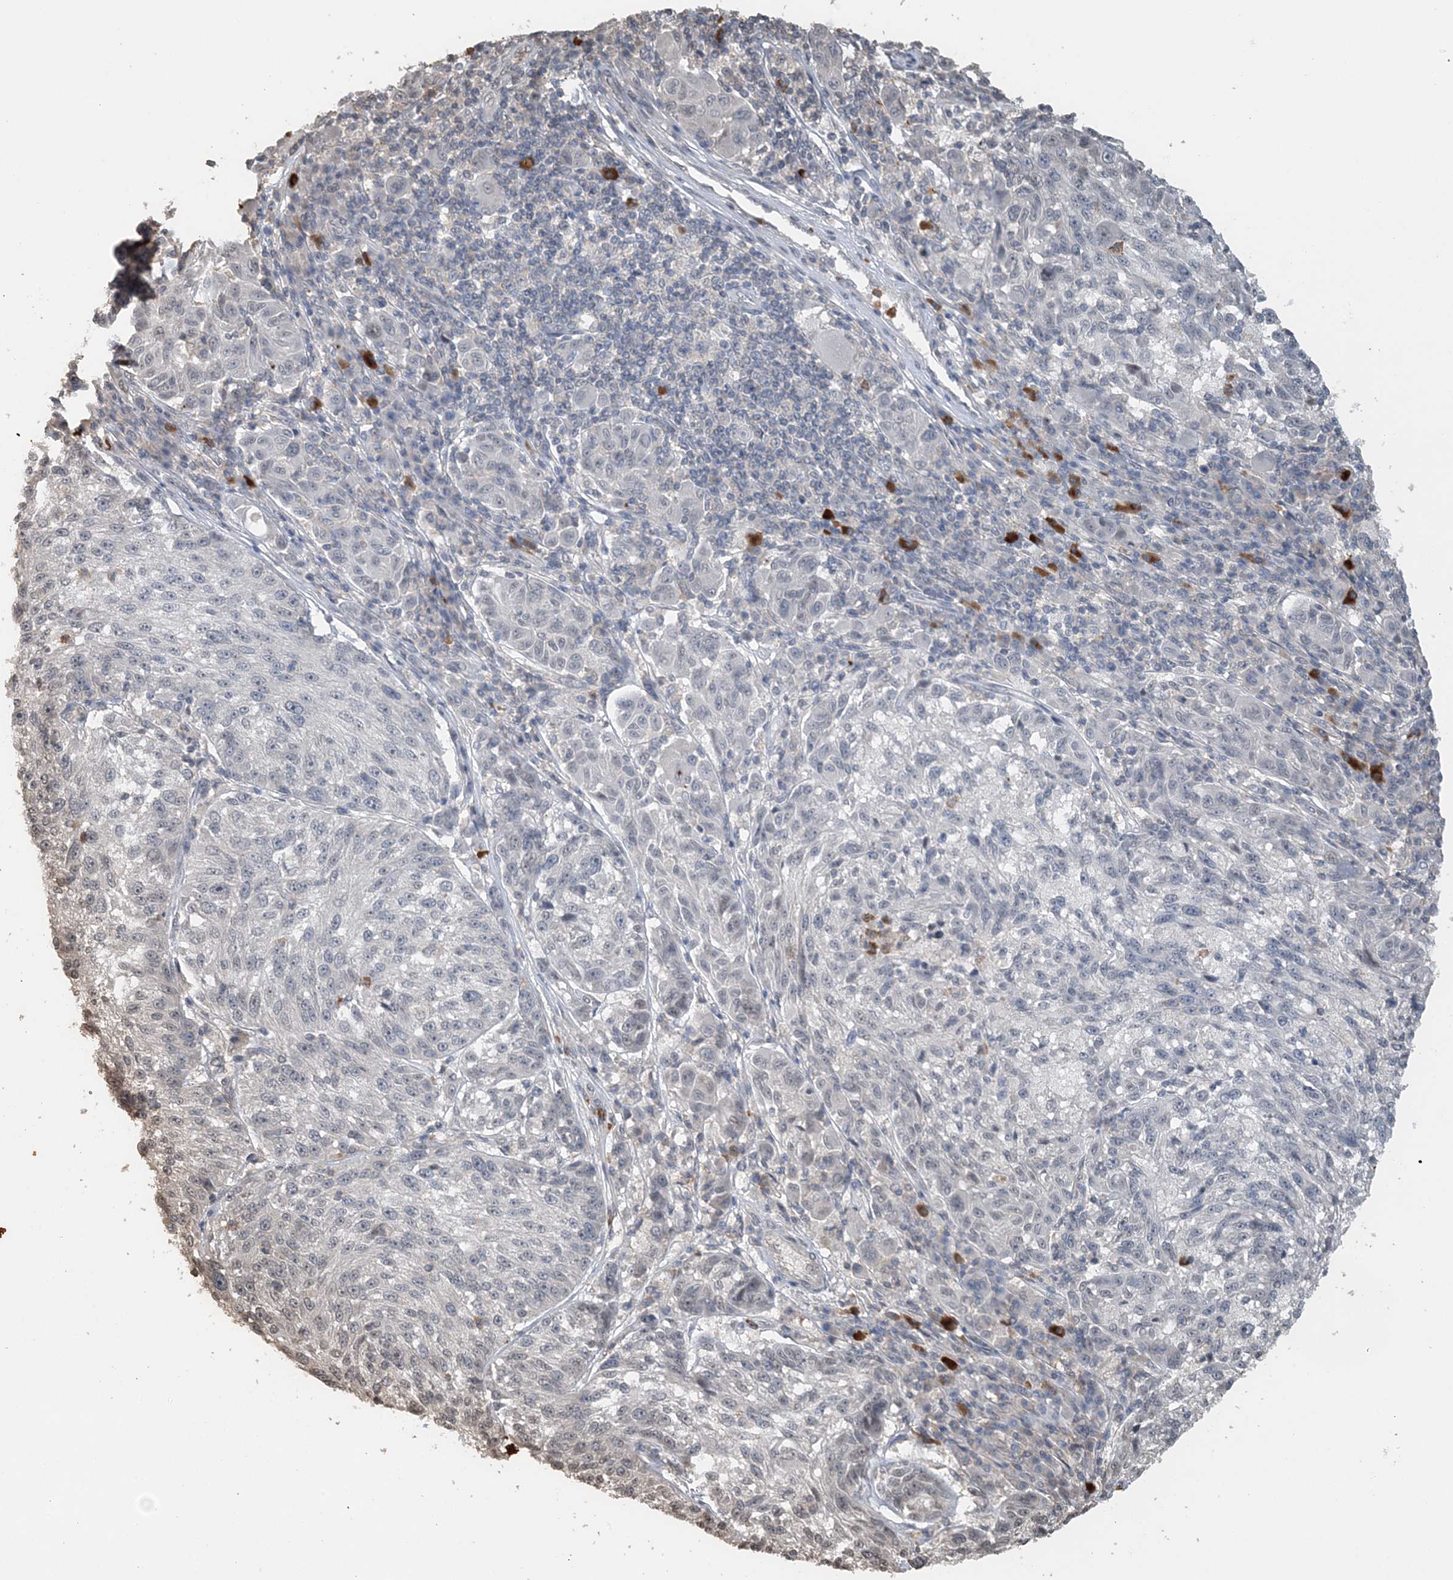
{"staining": {"intensity": "negative", "quantity": "none", "location": "none"}, "tissue": "melanoma", "cell_type": "Tumor cells", "image_type": "cancer", "snomed": [{"axis": "morphology", "description": "Malignant melanoma, NOS"}, {"axis": "topography", "description": "Skin"}], "caption": "There is no significant staining in tumor cells of melanoma.", "gene": "FAM110A", "patient": {"sex": "male", "age": 53}}